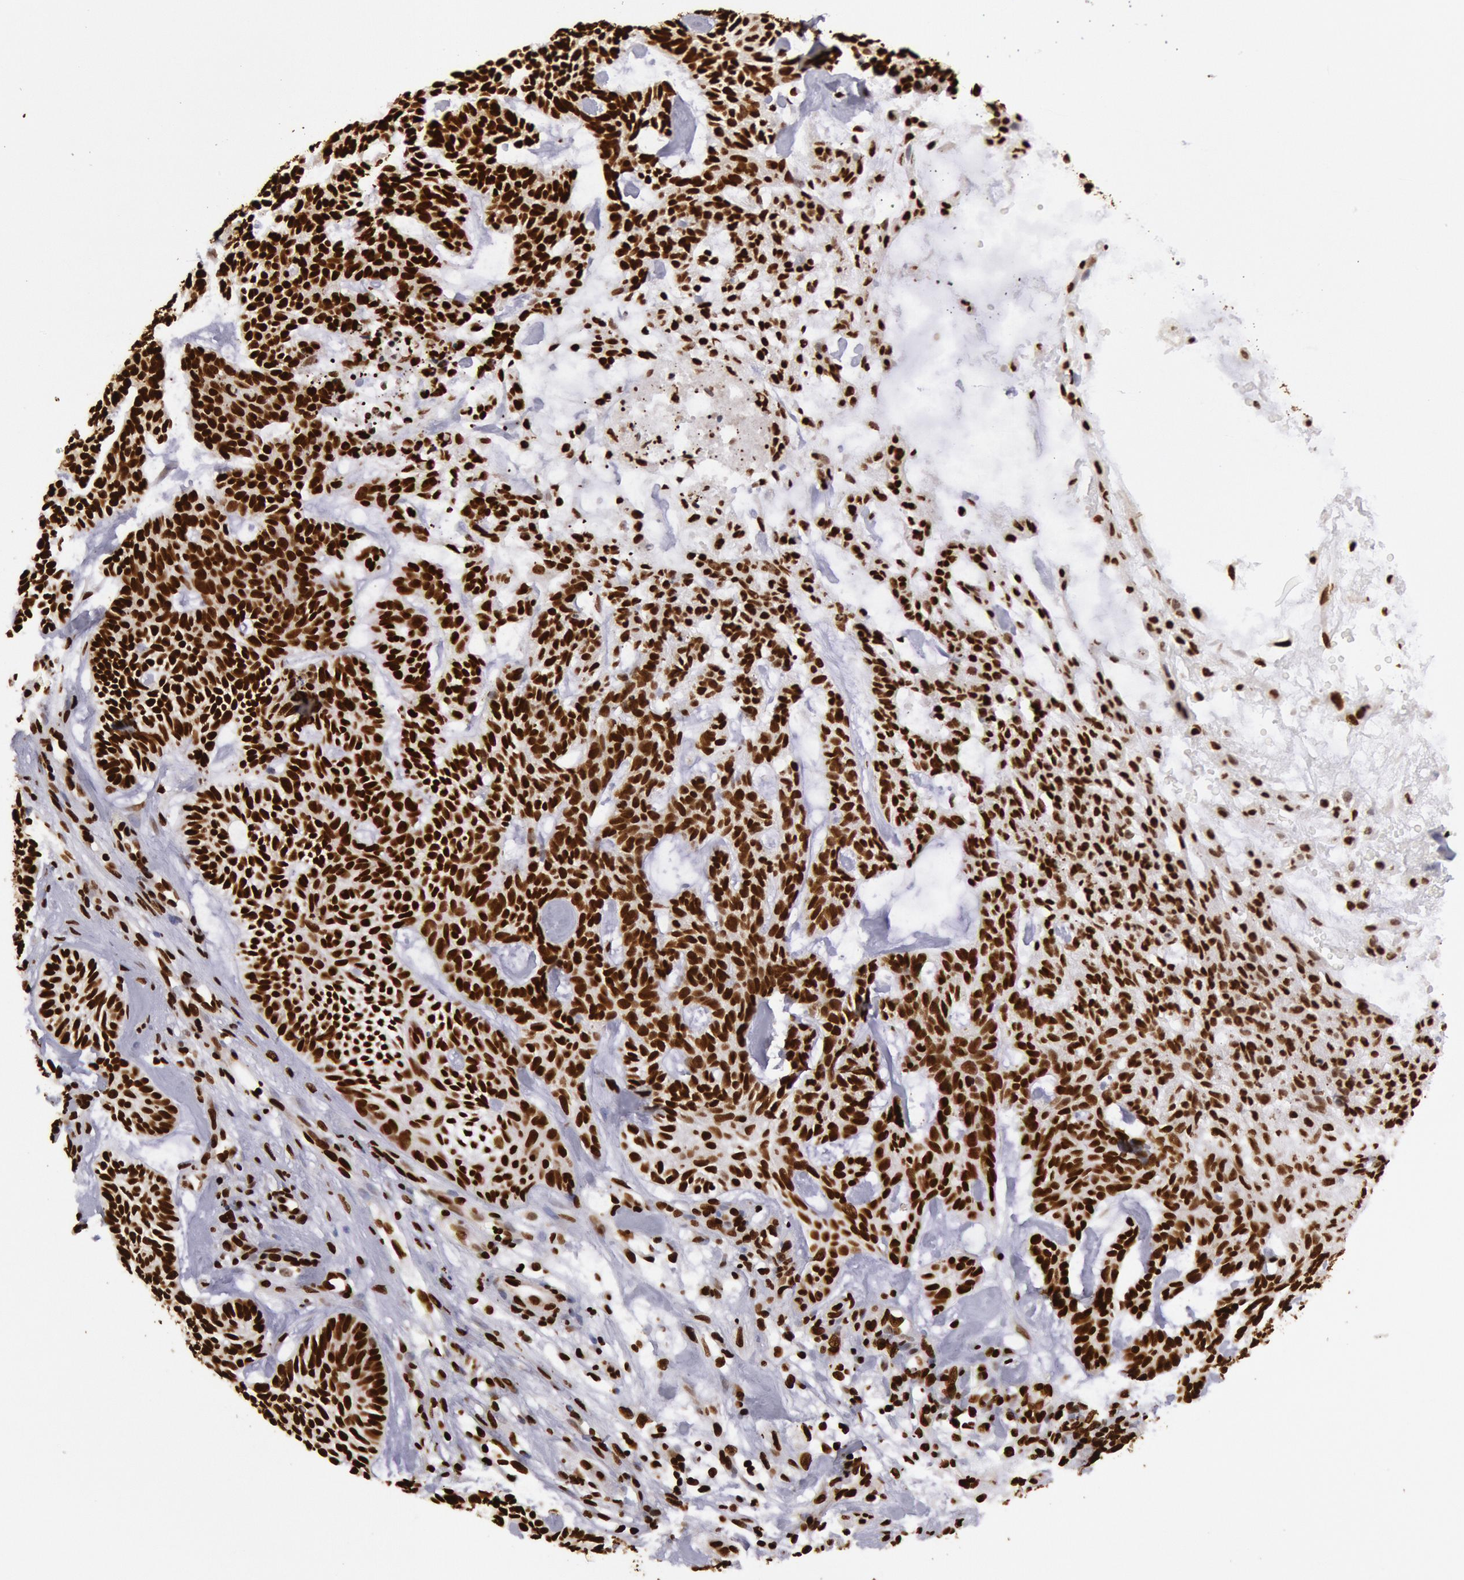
{"staining": {"intensity": "strong", "quantity": ">75%", "location": "nuclear"}, "tissue": "skin cancer", "cell_type": "Tumor cells", "image_type": "cancer", "snomed": [{"axis": "morphology", "description": "Basal cell carcinoma"}, {"axis": "topography", "description": "Skin"}], "caption": "A brown stain labels strong nuclear expression of a protein in human skin cancer (basal cell carcinoma) tumor cells.", "gene": "H3-4", "patient": {"sex": "male", "age": 75}}